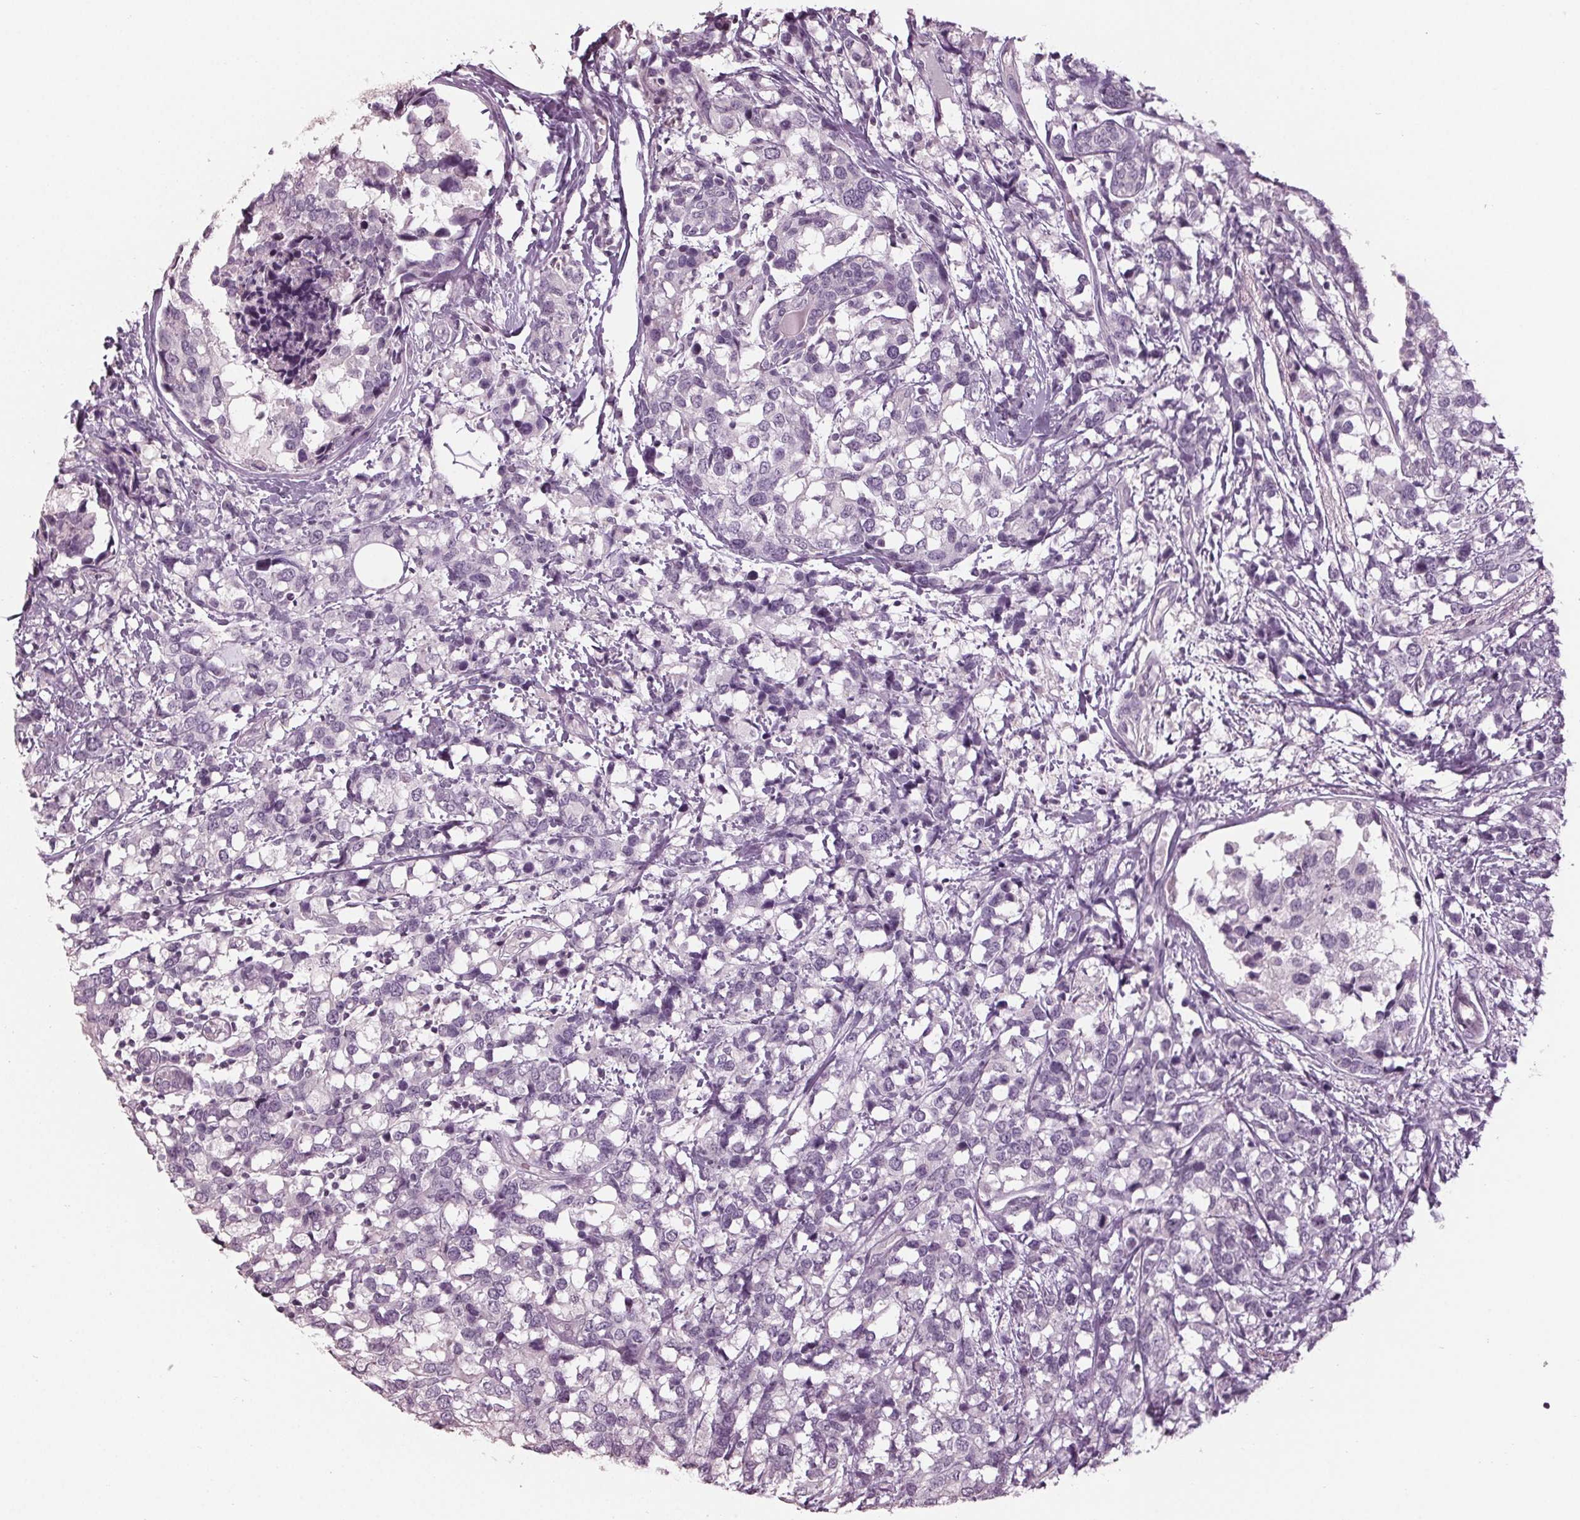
{"staining": {"intensity": "negative", "quantity": "none", "location": "none"}, "tissue": "breast cancer", "cell_type": "Tumor cells", "image_type": "cancer", "snomed": [{"axis": "morphology", "description": "Lobular carcinoma"}, {"axis": "topography", "description": "Breast"}], "caption": "This is an immunohistochemistry (IHC) micrograph of human lobular carcinoma (breast). There is no expression in tumor cells.", "gene": "TNNC2", "patient": {"sex": "female", "age": 59}}